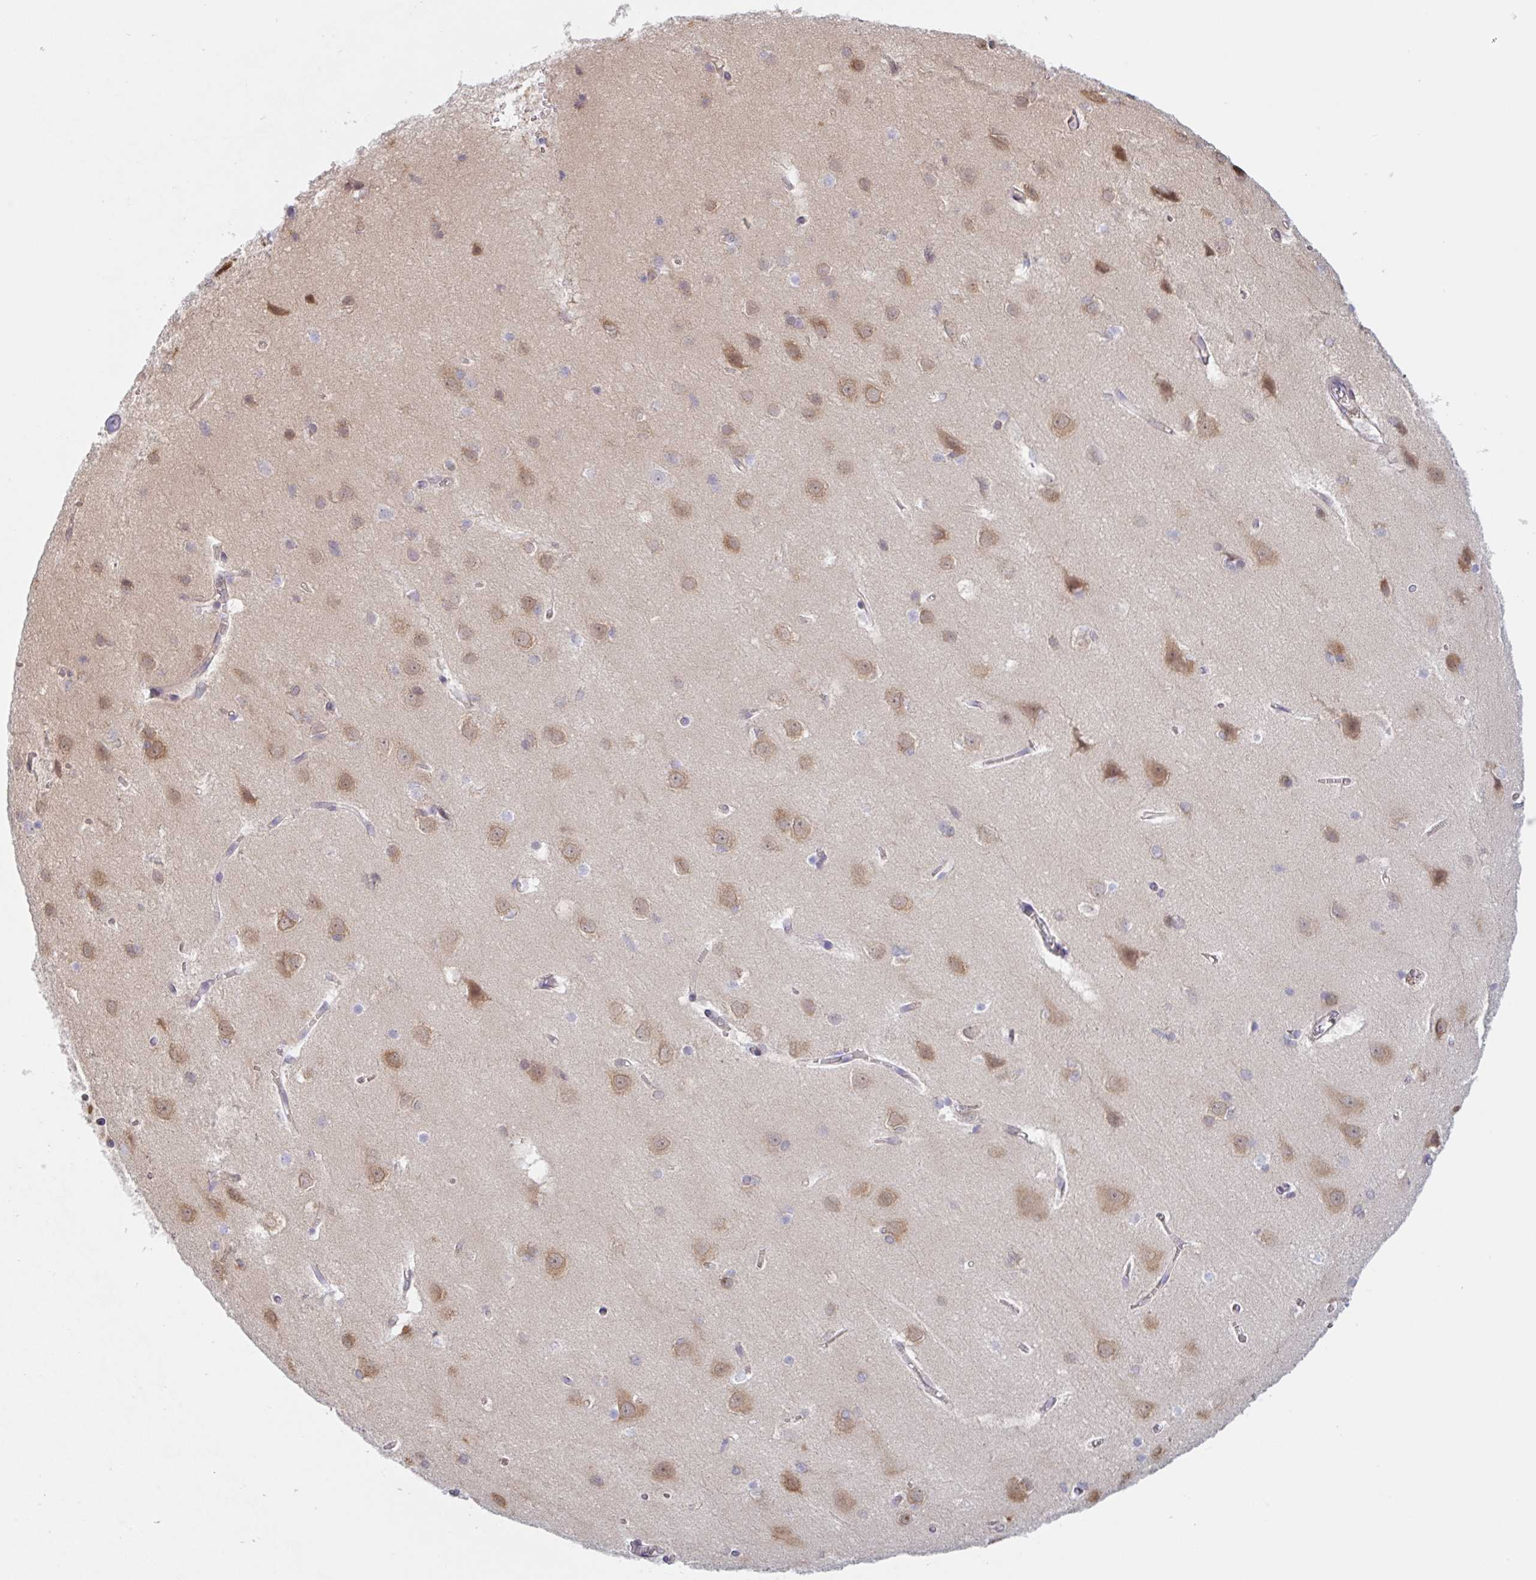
{"staining": {"intensity": "negative", "quantity": "none", "location": "none"}, "tissue": "cerebral cortex", "cell_type": "Endothelial cells", "image_type": "normal", "snomed": [{"axis": "morphology", "description": "Normal tissue, NOS"}, {"axis": "topography", "description": "Cerebral cortex"}], "caption": "An immunohistochemistry (IHC) photomicrograph of unremarkable cerebral cortex is shown. There is no staining in endothelial cells of cerebral cortex.", "gene": "TBPL2", "patient": {"sex": "male", "age": 37}}